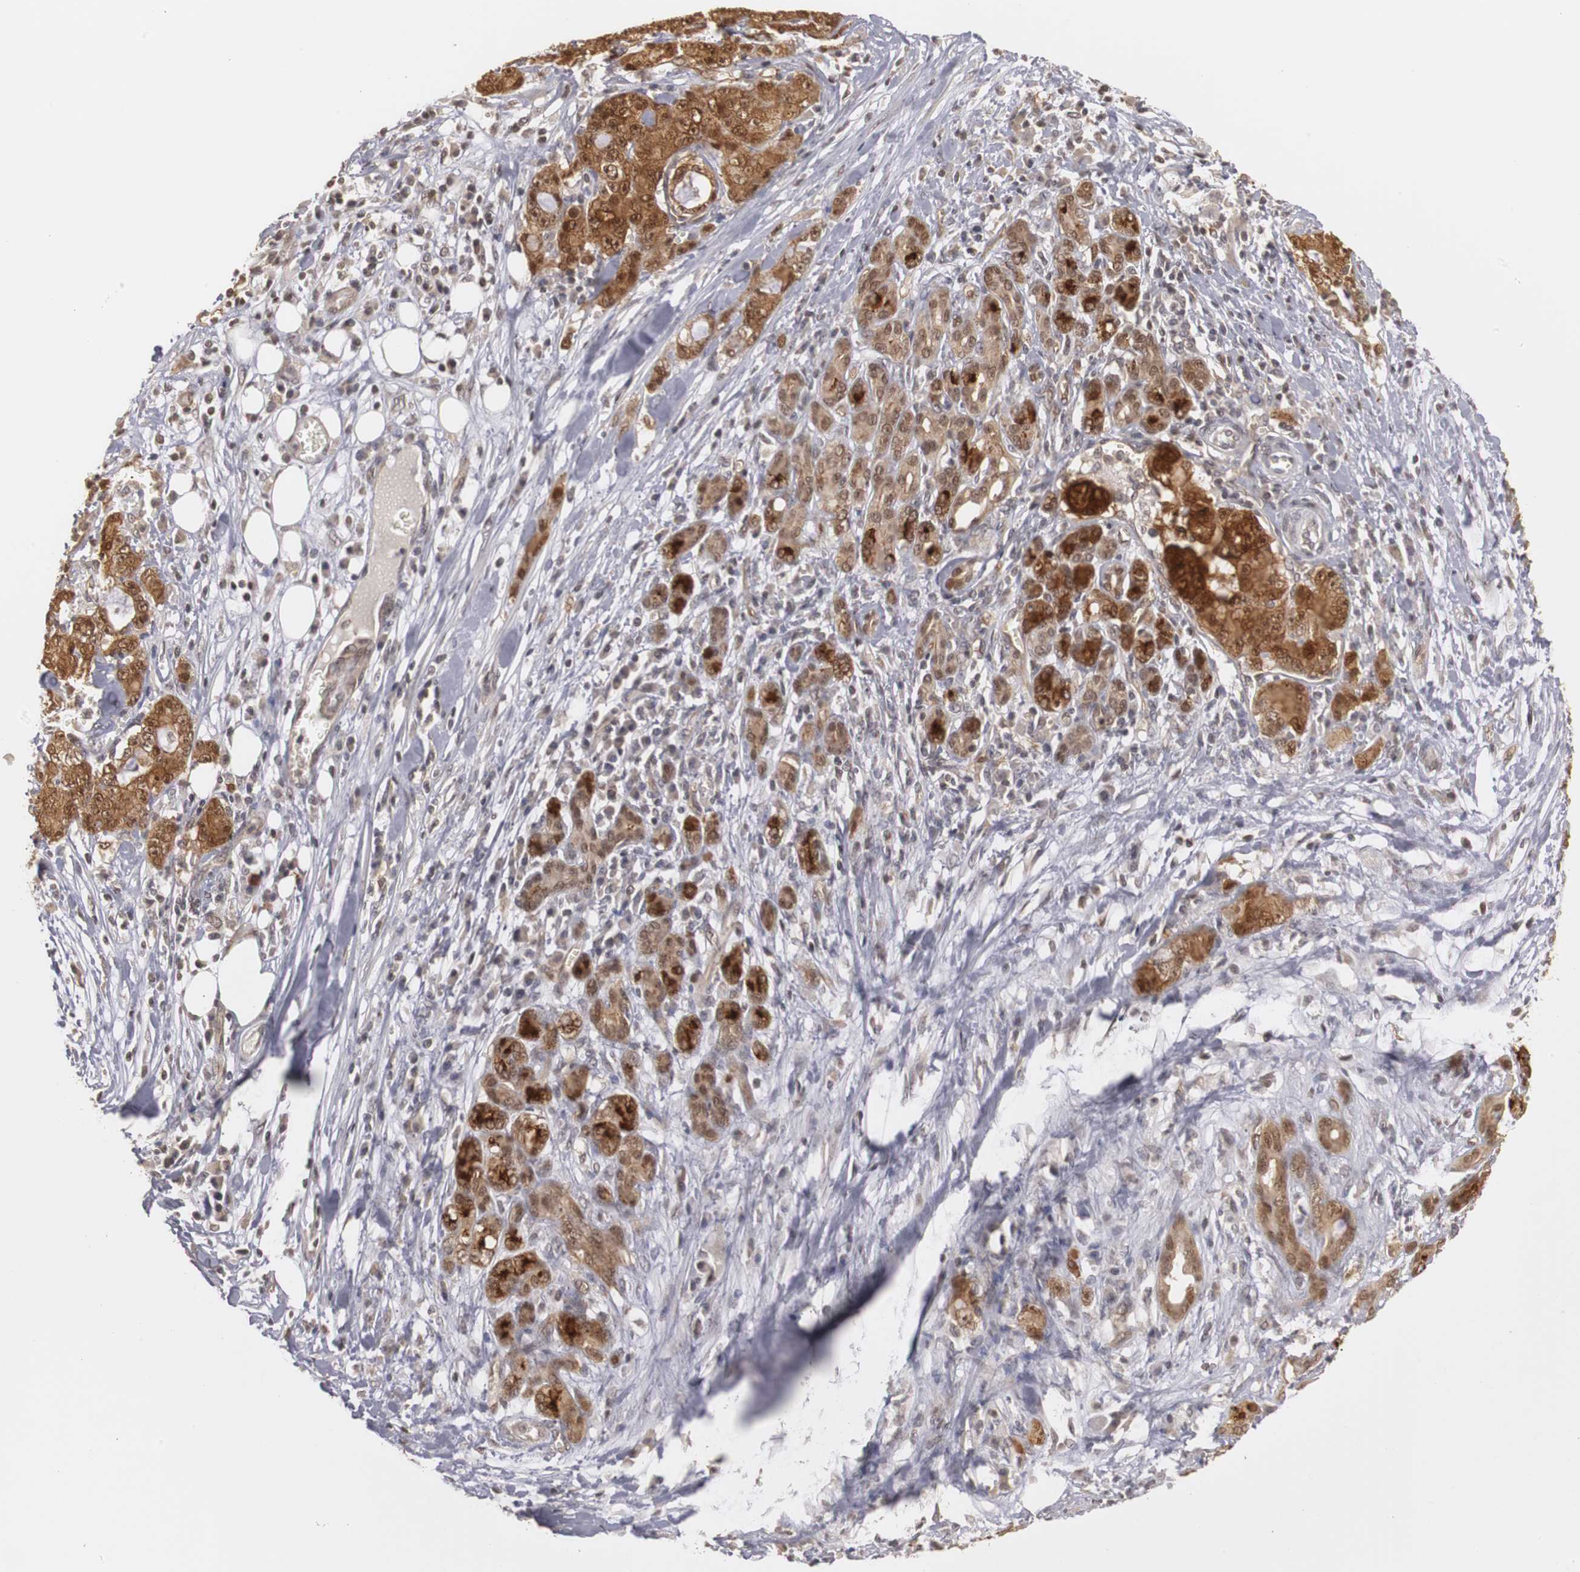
{"staining": {"intensity": "strong", "quantity": ">75%", "location": "cytoplasmic/membranous,nuclear"}, "tissue": "pancreatic cancer", "cell_type": "Tumor cells", "image_type": "cancer", "snomed": [{"axis": "morphology", "description": "Adenocarcinoma, NOS"}, {"axis": "topography", "description": "Pancreas"}], "caption": "The histopathology image exhibits a brown stain indicating the presence of a protein in the cytoplasmic/membranous and nuclear of tumor cells in pancreatic adenocarcinoma.", "gene": "PLEKHA1", "patient": {"sex": "female", "age": 73}}